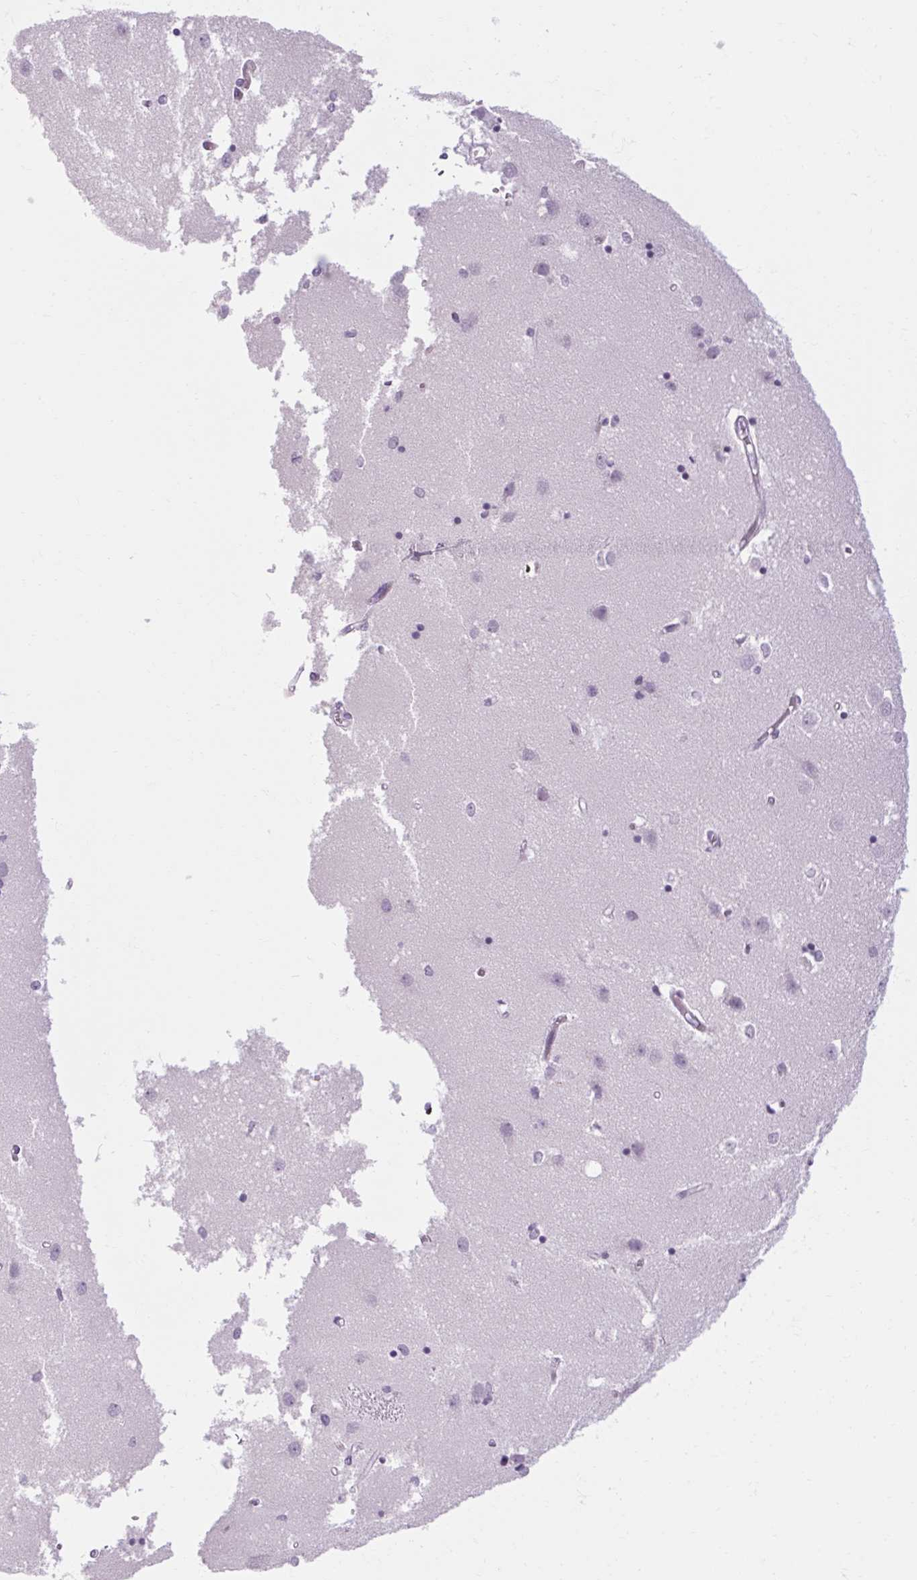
{"staining": {"intensity": "negative", "quantity": "none", "location": "none"}, "tissue": "caudate", "cell_type": "Glial cells", "image_type": "normal", "snomed": [{"axis": "morphology", "description": "Normal tissue, NOS"}, {"axis": "topography", "description": "Lateral ventricle wall"}], "caption": "Human caudate stained for a protein using IHC shows no staining in glial cells.", "gene": "POMC", "patient": {"sex": "male", "age": 54}}